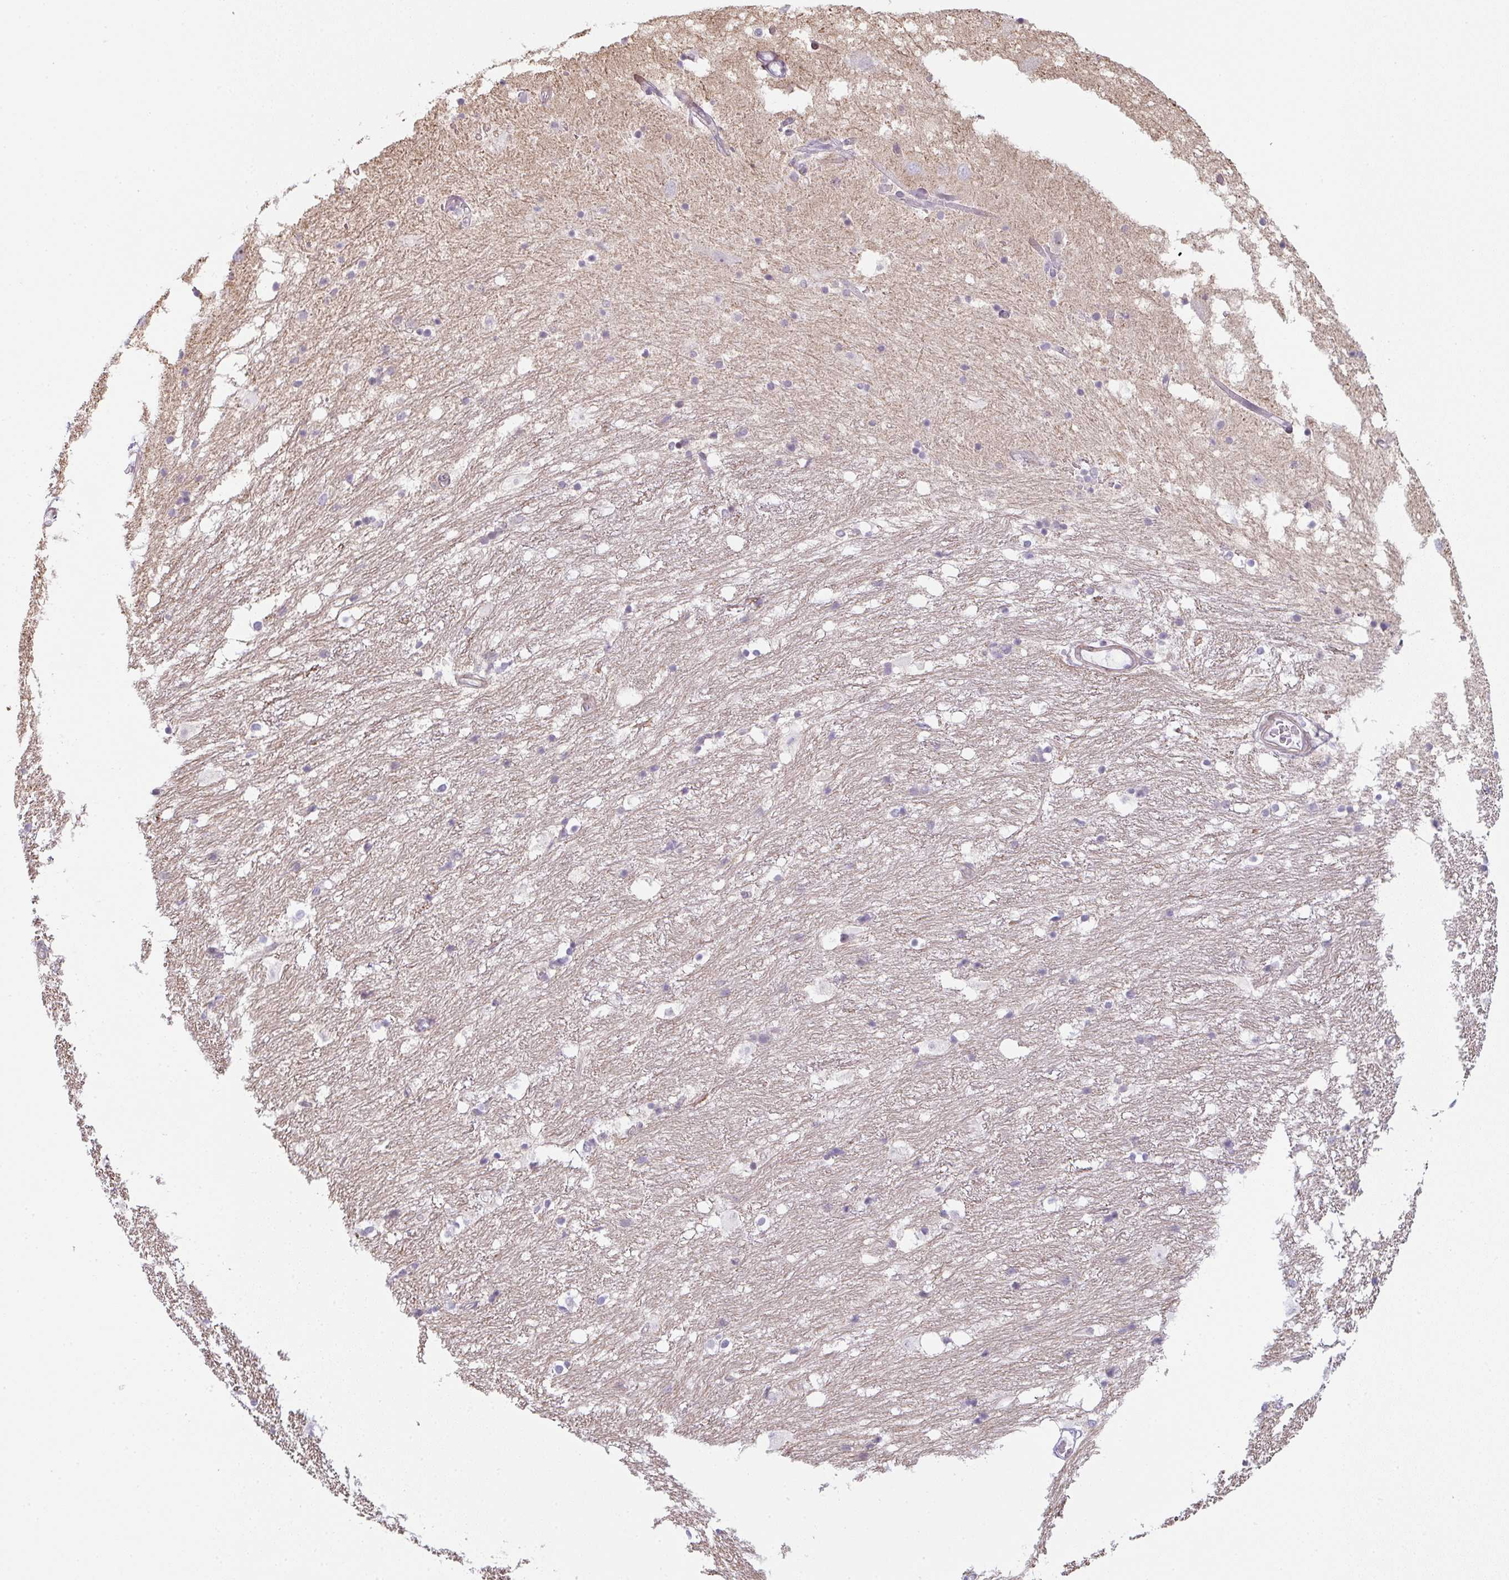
{"staining": {"intensity": "negative", "quantity": "none", "location": "none"}, "tissue": "hippocampus", "cell_type": "Glial cells", "image_type": "normal", "snomed": [{"axis": "morphology", "description": "Normal tissue, NOS"}, {"axis": "topography", "description": "Hippocampus"}], "caption": "Hippocampus was stained to show a protein in brown. There is no significant staining in glial cells. The staining is performed using DAB brown chromogen with nuclei counter-stained in using hematoxylin.", "gene": "TMEM237", "patient": {"sex": "female", "age": 52}}